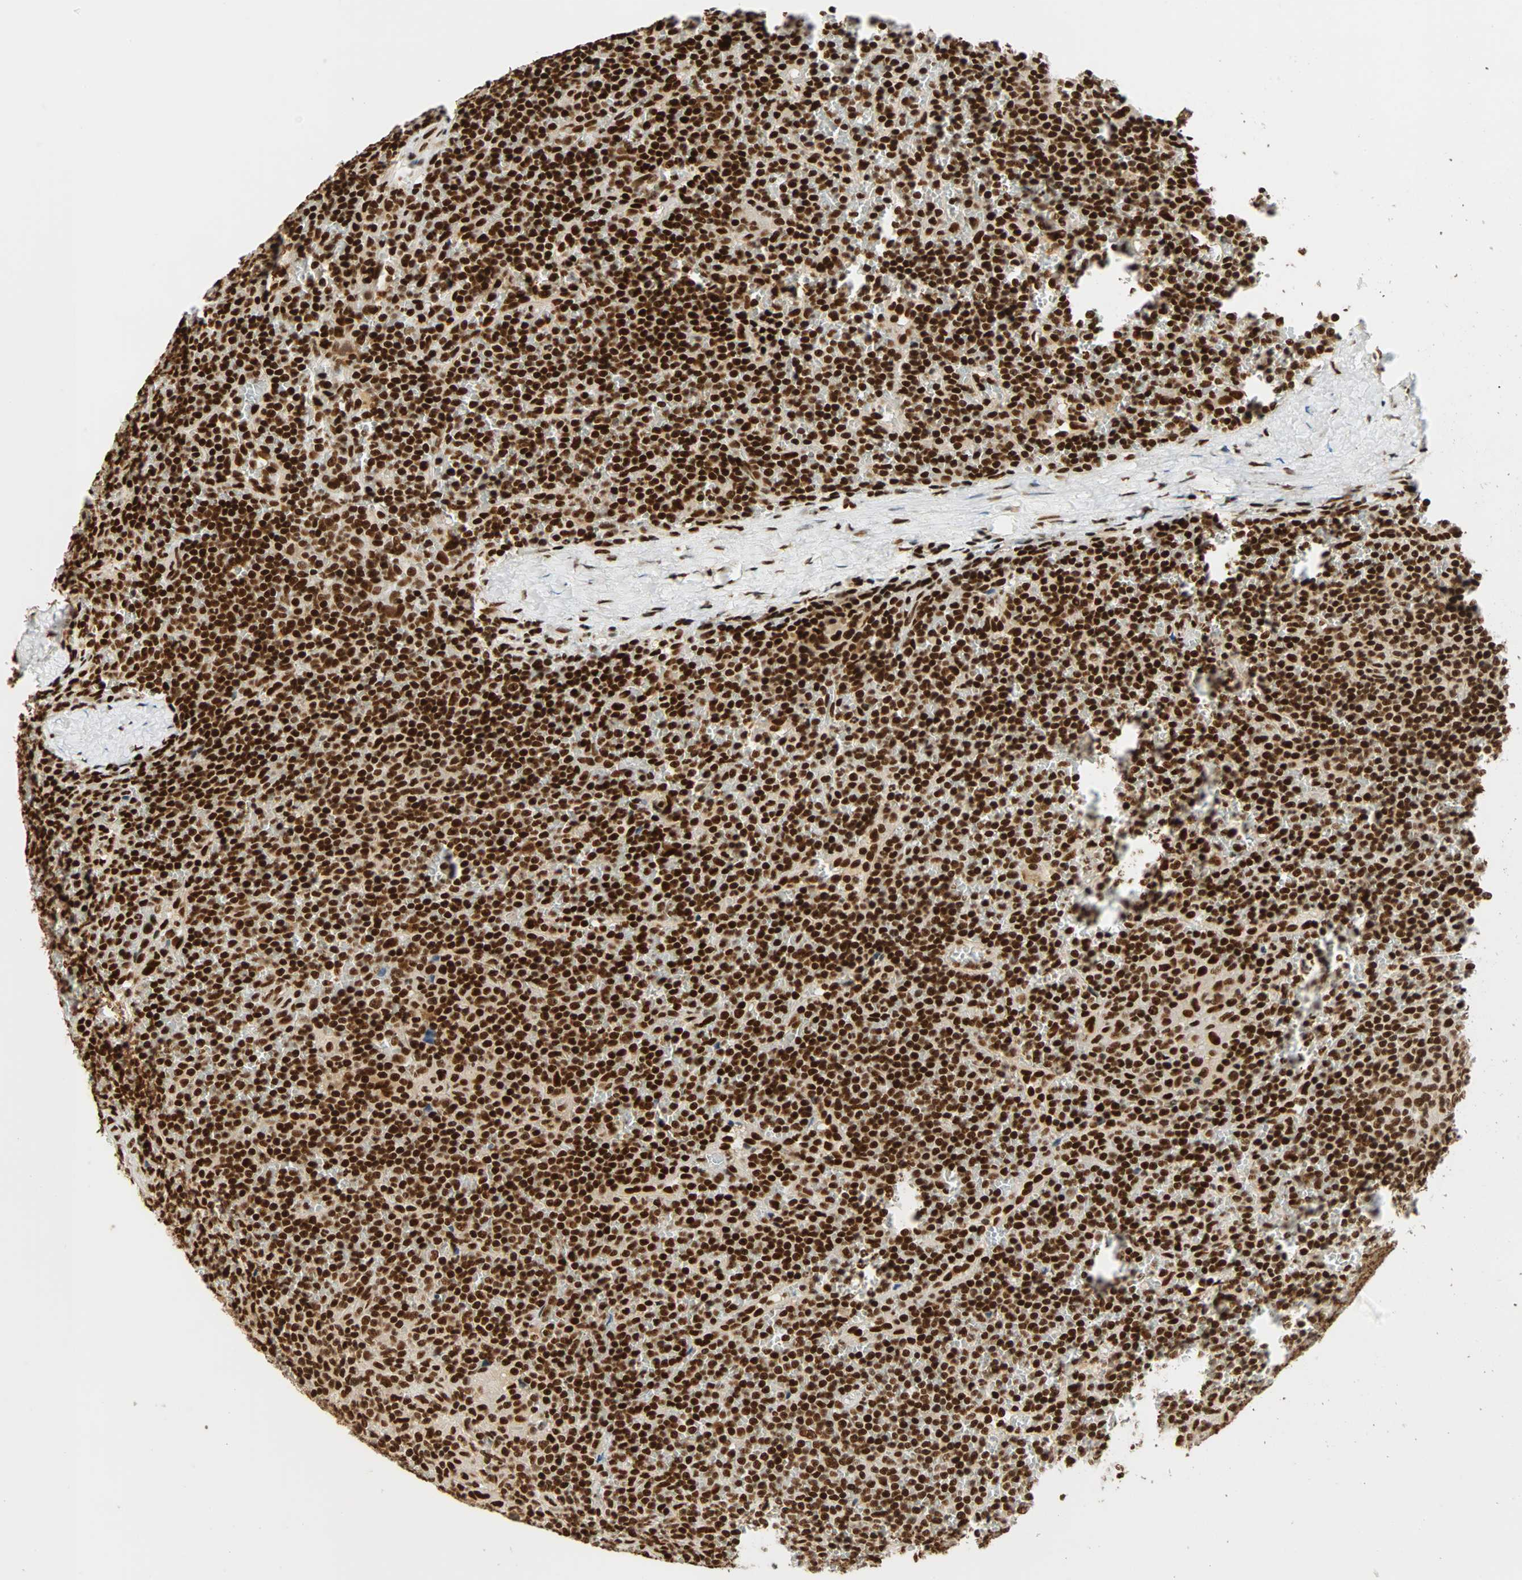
{"staining": {"intensity": "strong", "quantity": ">75%", "location": "nuclear"}, "tissue": "lymphoma", "cell_type": "Tumor cells", "image_type": "cancer", "snomed": [{"axis": "morphology", "description": "Malignant lymphoma, non-Hodgkin's type, Low grade"}, {"axis": "topography", "description": "Spleen"}], "caption": "Immunohistochemical staining of lymphoma shows strong nuclear protein expression in about >75% of tumor cells.", "gene": "CDK12", "patient": {"sex": "female", "age": 19}}